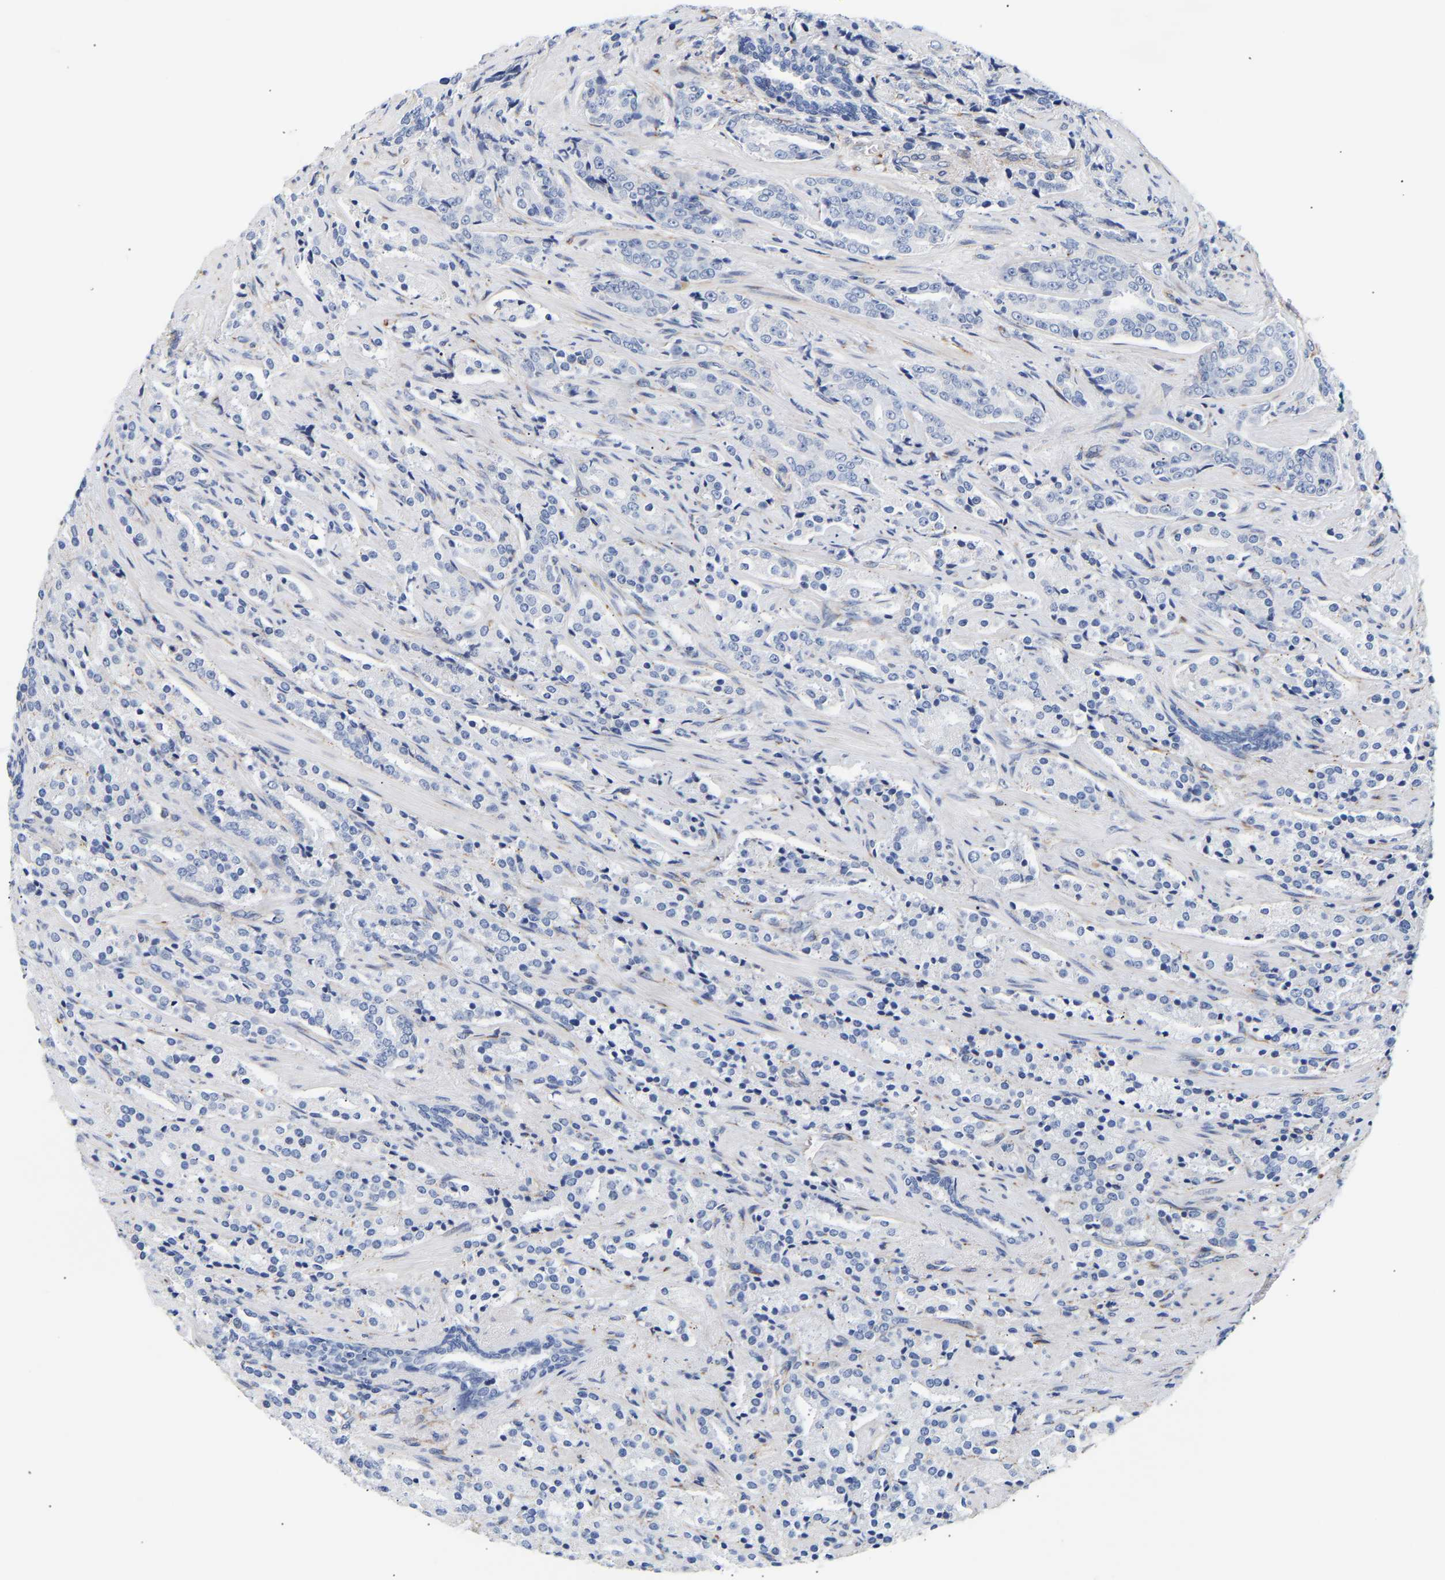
{"staining": {"intensity": "negative", "quantity": "none", "location": "none"}, "tissue": "prostate cancer", "cell_type": "Tumor cells", "image_type": "cancer", "snomed": [{"axis": "morphology", "description": "Adenocarcinoma, High grade"}, {"axis": "topography", "description": "Prostate"}], "caption": "Tumor cells are negative for protein expression in human prostate adenocarcinoma (high-grade).", "gene": "IGFBP7", "patient": {"sex": "male", "age": 71}}